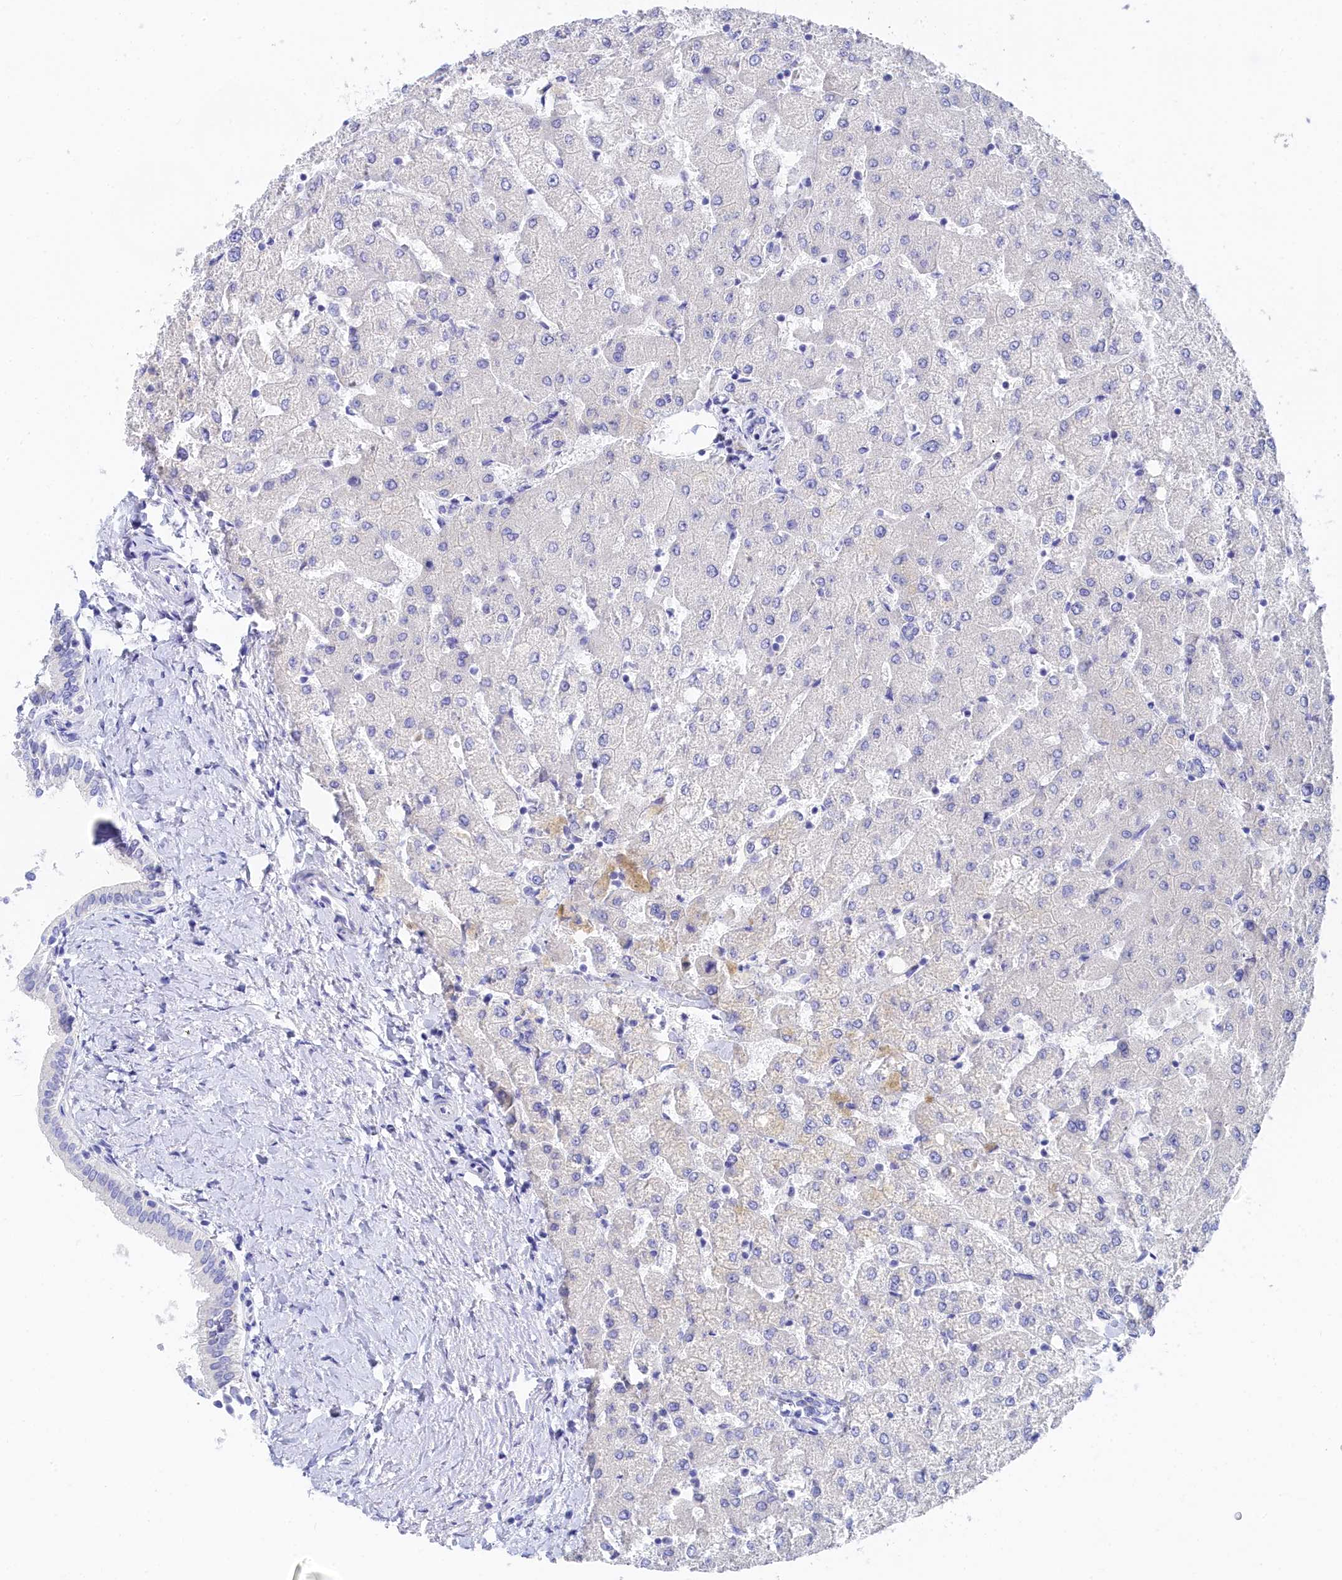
{"staining": {"intensity": "negative", "quantity": "none", "location": "none"}, "tissue": "liver", "cell_type": "Cholangiocytes", "image_type": "normal", "snomed": [{"axis": "morphology", "description": "Normal tissue, NOS"}, {"axis": "topography", "description": "Liver"}], "caption": "Cholangiocytes are negative for brown protein staining in benign liver. (DAB (3,3'-diaminobenzidine) immunohistochemistry (IHC) visualized using brightfield microscopy, high magnification).", "gene": "TRIM10", "patient": {"sex": "female", "age": 54}}